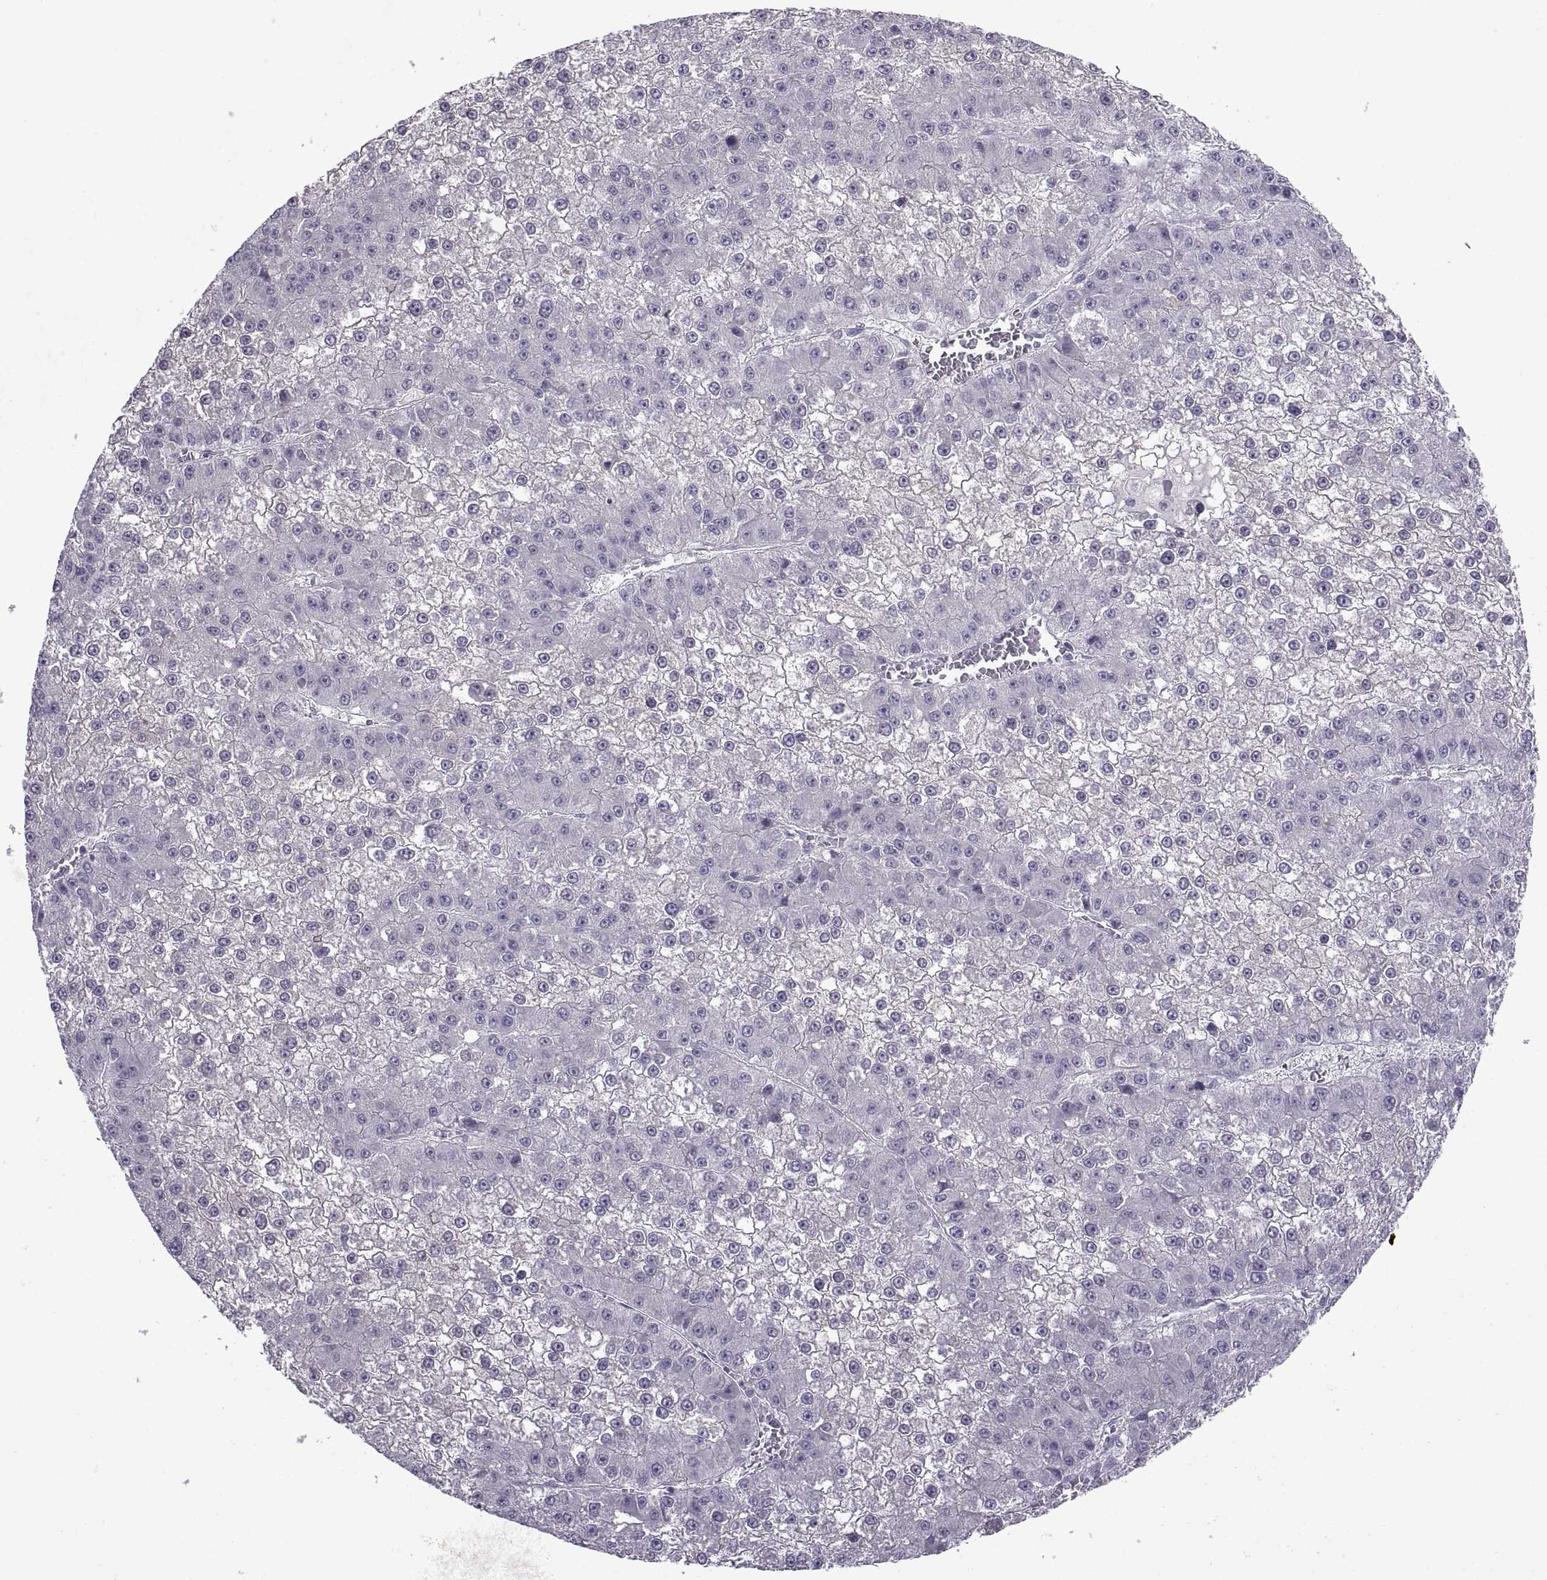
{"staining": {"intensity": "negative", "quantity": "none", "location": "none"}, "tissue": "liver cancer", "cell_type": "Tumor cells", "image_type": "cancer", "snomed": [{"axis": "morphology", "description": "Carcinoma, Hepatocellular, NOS"}, {"axis": "topography", "description": "Liver"}], "caption": "DAB immunohistochemical staining of hepatocellular carcinoma (liver) shows no significant expression in tumor cells. Nuclei are stained in blue.", "gene": "BSPH1", "patient": {"sex": "female", "age": 73}}